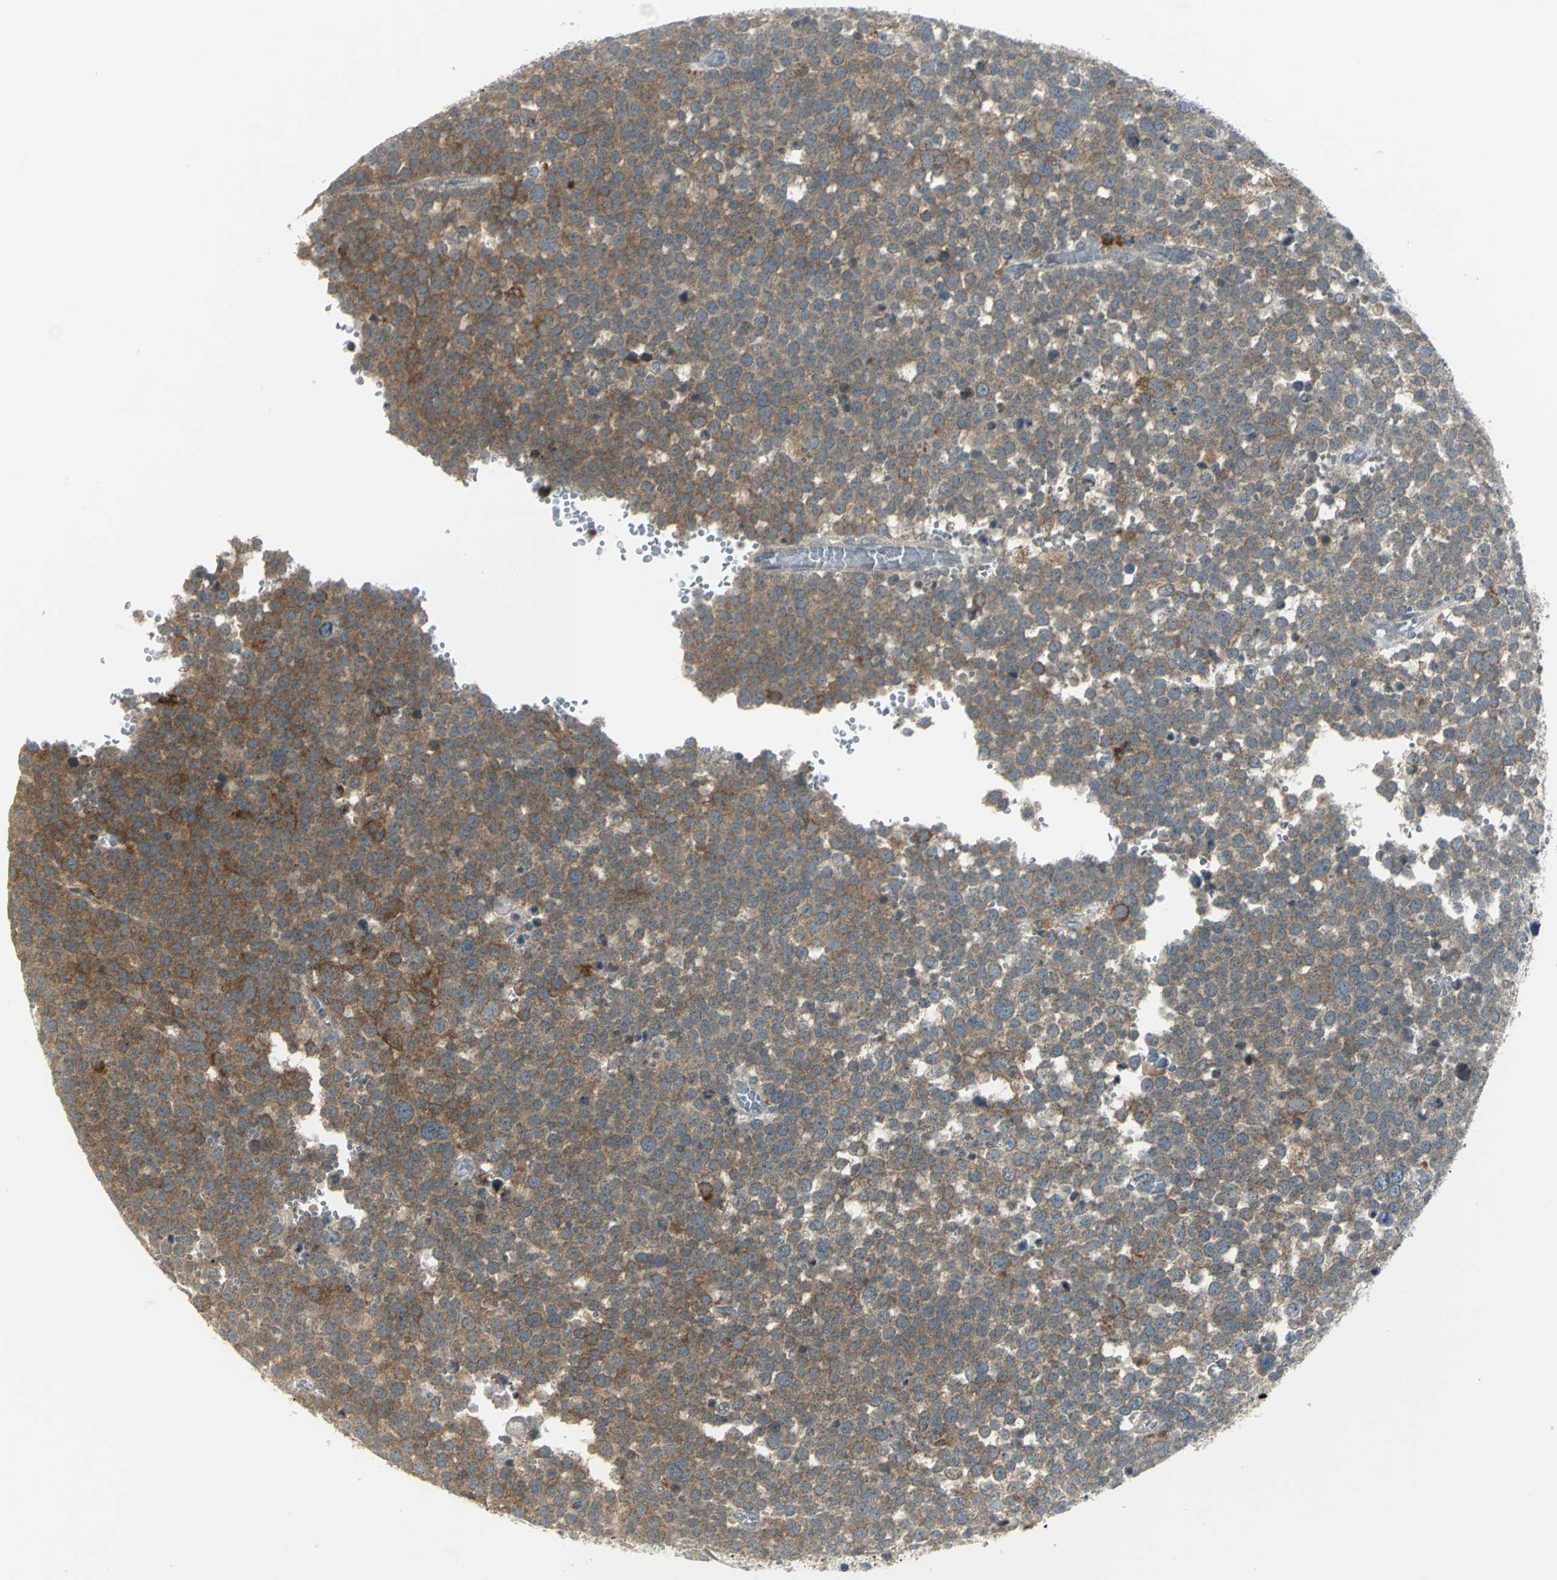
{"staining": {"intensity": "moderate", "quantity": ">75%", "location": "cytoplasmic/membranous"}, "tissue": "testis cancer", "cell_type": "Tumor cells", "image_type": "cancer", "snomed": [{"axis": "morphology", "description": "Seminoma, NOS"}, {"axis": "topography", "description": "Testis"}], "caption": "A brown stain highlights moderate cytoplasmic/membranous expression of a protein in testis cancer tumor cells. (Stains: DAB (3,3'-diaminobenzidine) in brown, nuclei in blue, Microscopy: brightfield microscopy at high magnification).", "gene": "MAPK8IP3", "patient": {"sex": "male", "age": 71}}